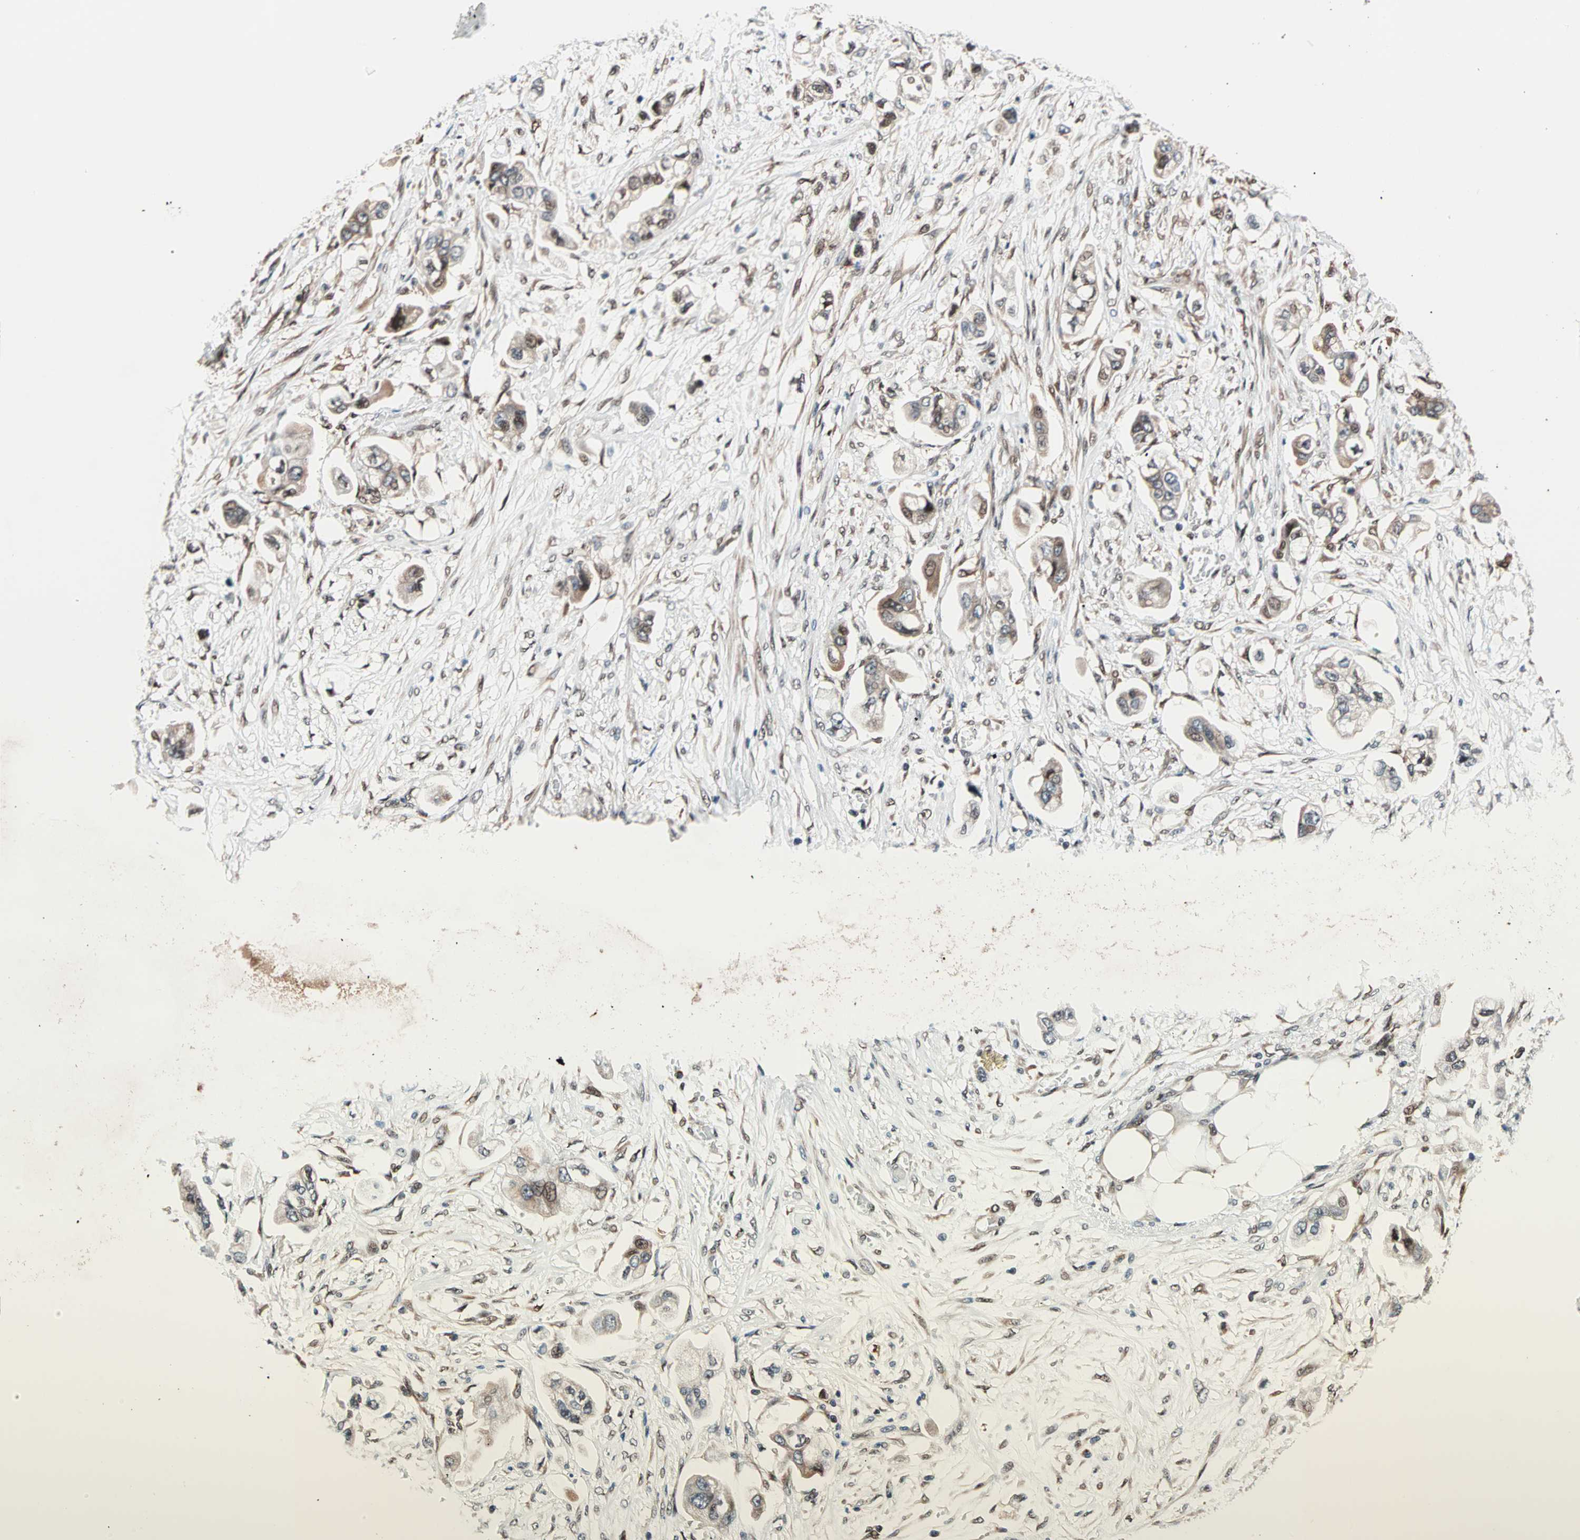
{"staining": {"intensity": "moderate", "quantity": ">75%", "location": "cytoplasmic/membranous"}, "tissue": "stomach cancer", "cell_type": "Tumor cells", "image_type": "cancer", "snomed": [{"axis": "morphology", "description": "Adenocarcinoma, NOS"}, {"axis": "topography", "description": "Stomach"}], "caption": "This histopathology image reveals IHC staining of human stomach cancer, with medium moderate cytoplasmic/membranous staining in about >75% of tumor cells.", "gene": "HECW1", "patient": {"sex": "male", "age": 62}}